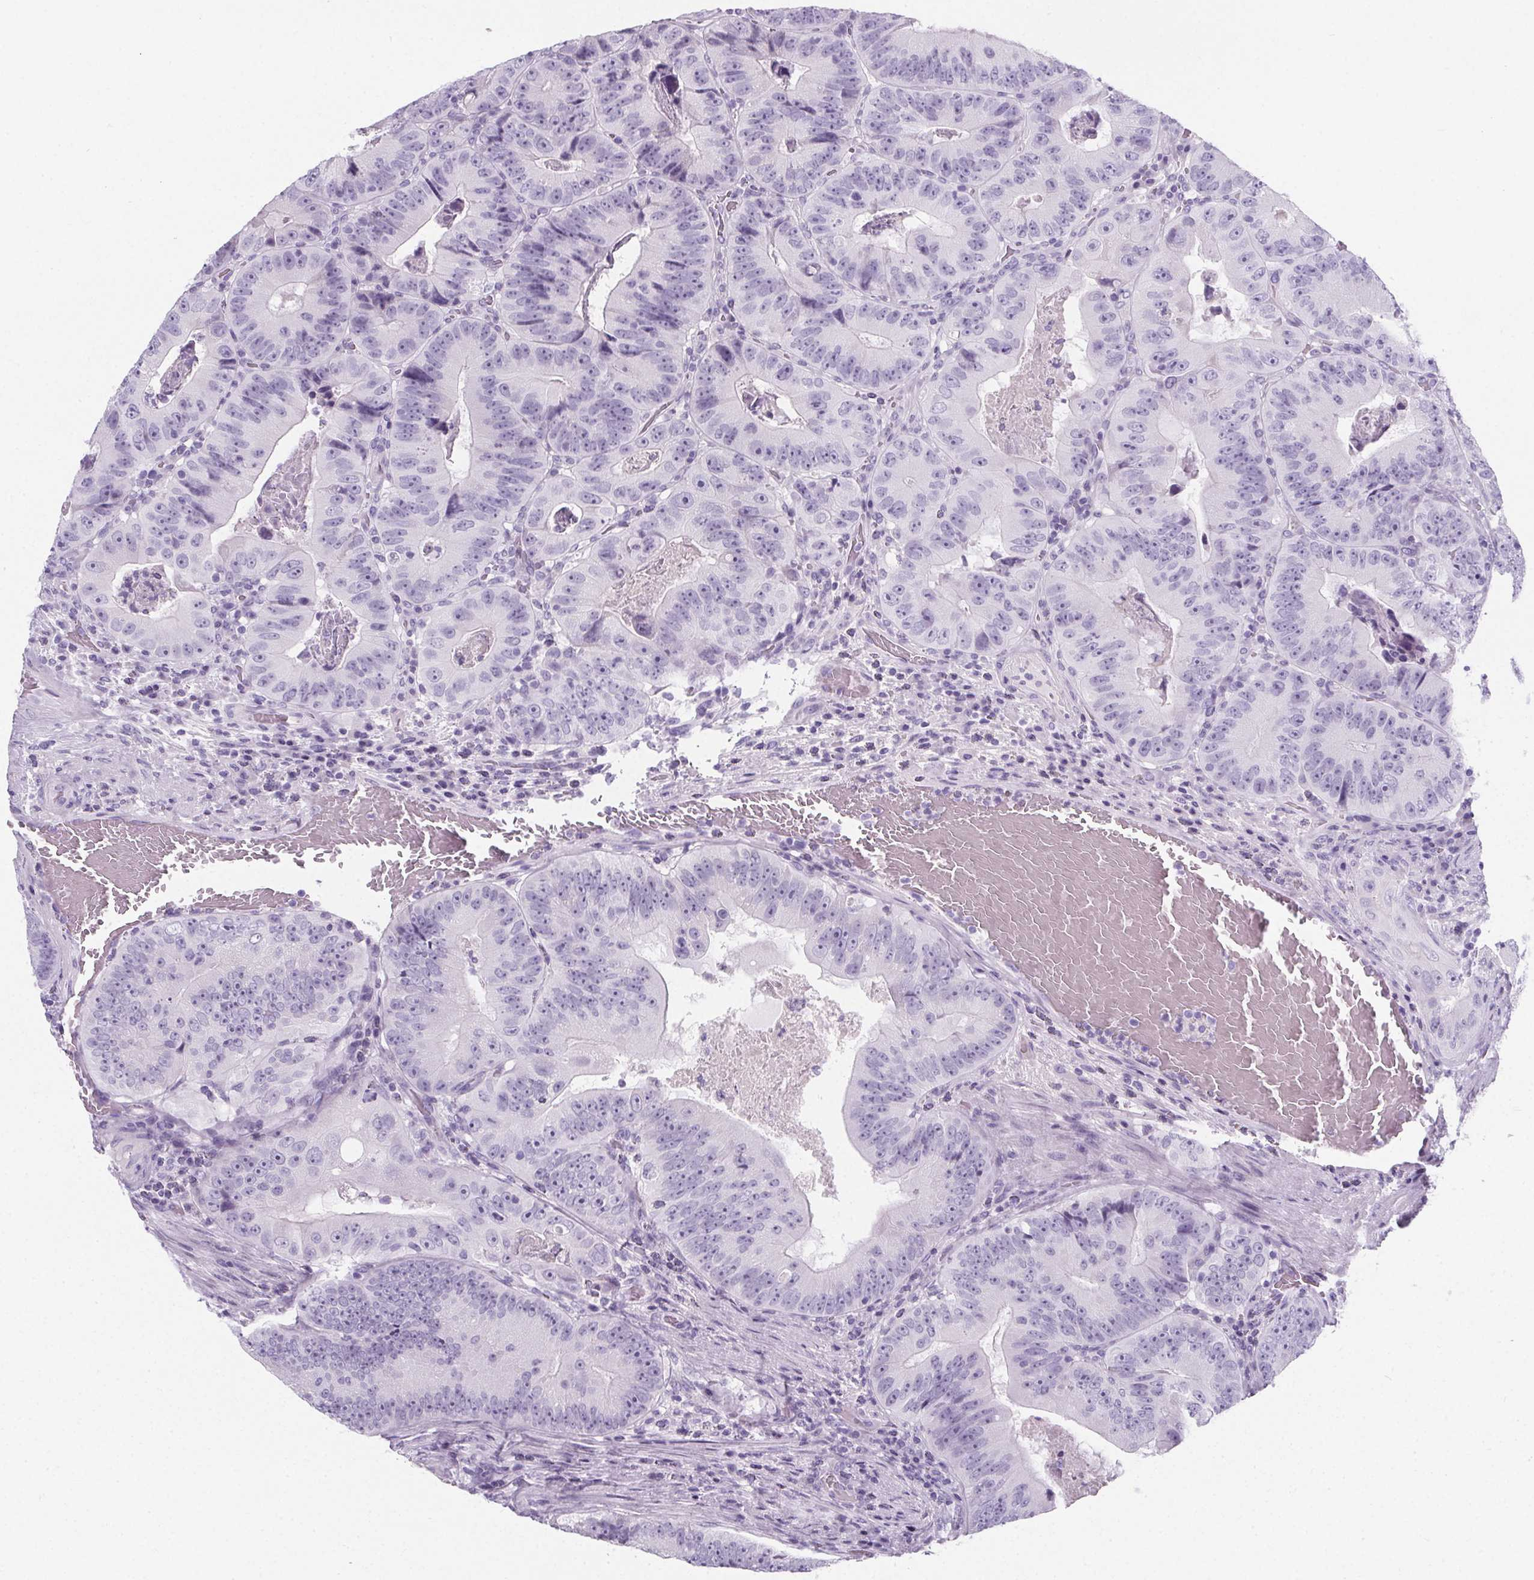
{"staining": {"intensity": "negative", "quantity": "none", "location": "none"}, "tissue": "colorectal cancer", "cell_type": "Tumor cells", "image_type": "cancer", "snomed": [{"axis": "morphology", "description": "Adenocarcinoma, NOS"}, {"axis": "topography", "description": "Colon"}], "caption": "DAB (3,3'-diaminobenzidine) immunohistochemical staining of colorectal cancer exhibits no significant expression in tumor cells. Nuclei are stained in blue.", "gene": "ADRB1", "patient": {"sex": "female", "age": 86}}